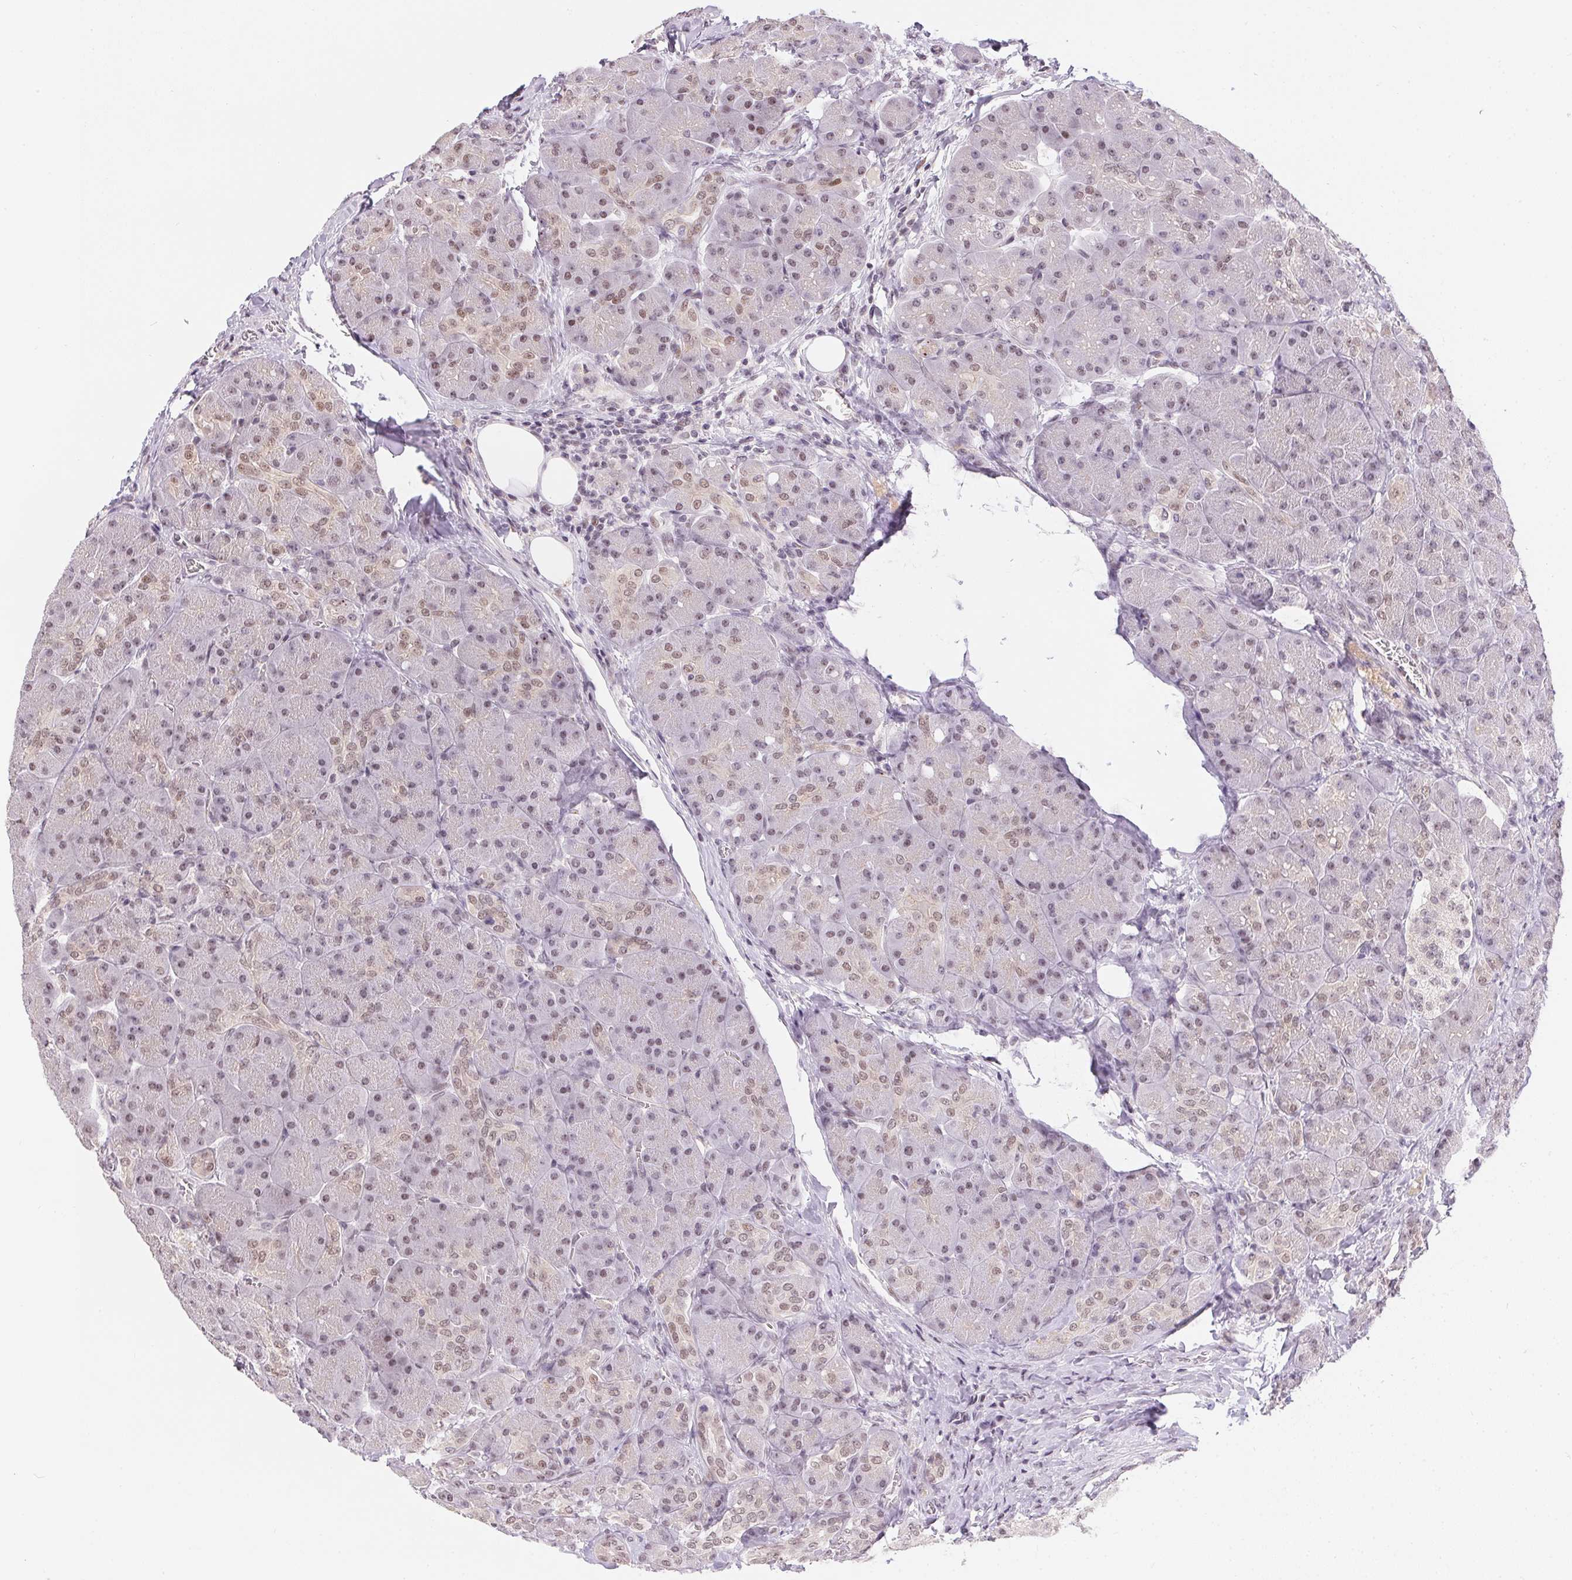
{"staining": {"intensity": "weak", "quantity": "<25%", "location": "nuclear"}, "tissue": "pancreas", "cell_type": "Exocrine glandular cells", "image_type": "normal", "snomed": [{"axis": "morphology", "description": "Normal tissue, NOS"}, {"axis": "topography", "description": "Pancreas"}], "caption": "High magnification brightfield microscopy of benign pancreas stained with DAB (brown) and counterstained with hematoxylin (blue): exocrine glandular cells show no significant staining. (DAB IHC, high magnification).", "gene": "KDM4D", "patient": {"sex": "male", "age": 55}}